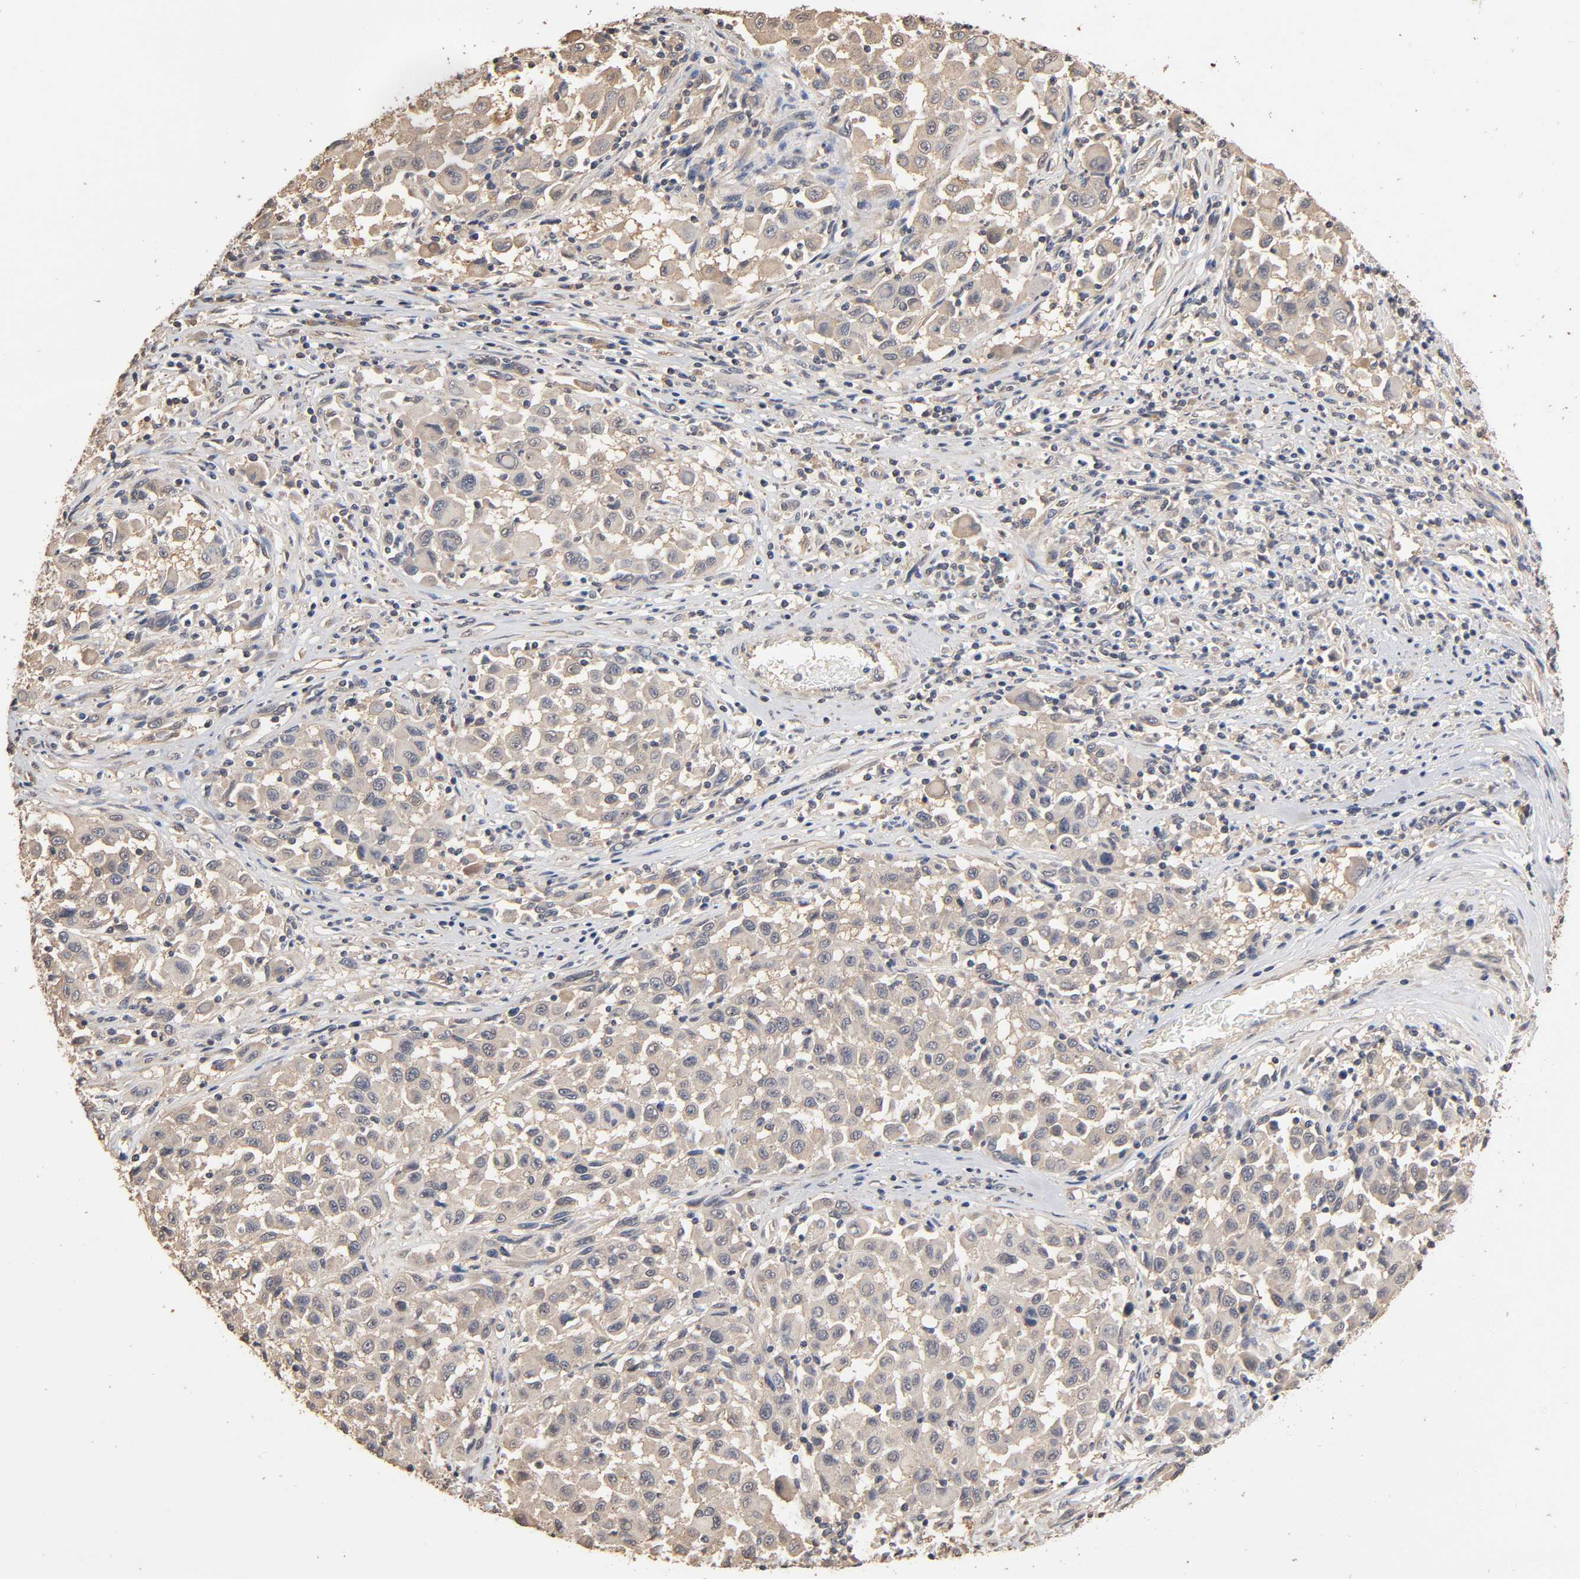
{"staining": {"intensity": "weak", "quantity": "25%-75%", "location": "cytoplasmic/membranous"}, "tissue": "melanoma", "cell_type": "Tumor cells", "image_type": "cancer", "snomed": [{"axis": "morphology", "description": "Malignant melanoma, Metastatic site"}, {"axis": "topography", "description": "Lymph node"}], "caption": "Approximately 25%-75% of tumor cells in human malignant melanoma (metastatic site) demonstrate weak cytoplasmic/membranous protein expression as visualized by brown immunohistochemical staining.", "gene": "ARHGEF7", "patient": {"sex": "male", "age": 61}}